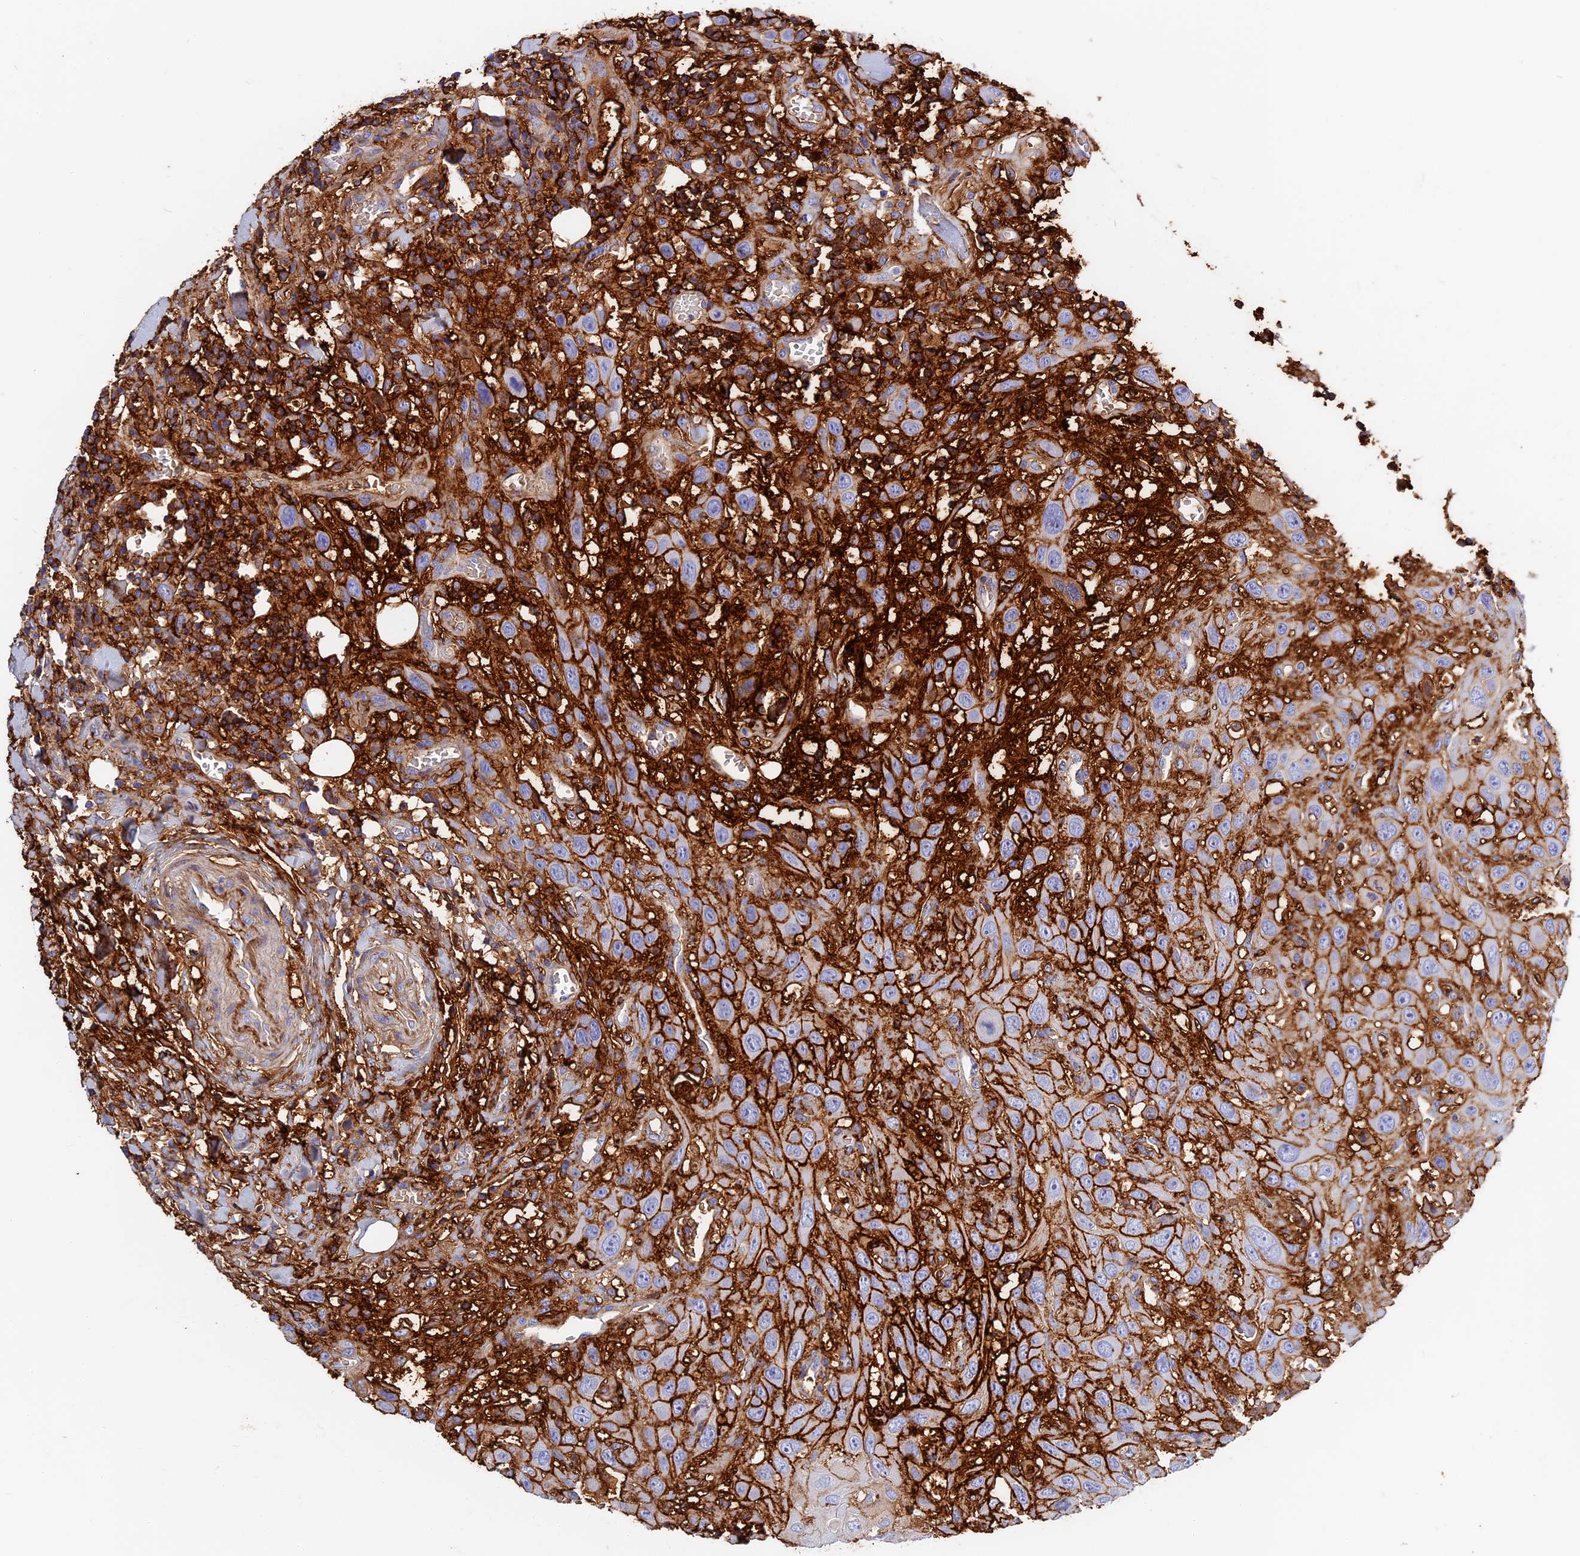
{"staining": {"intensity": "moderate", "quantity": ">75%", "location": "cytoplasmic/membranous"}, "tissue": "head and neck cancer", "cell_type": "Tumor cells", "image_type": "cancer", "snomed": [{"axis": "morphology", "description": "Squamous cell carcinoma, NOS"}, {"axis": "topography", "description": "Head-Neck"}], "caption": "Tumor cells exhibit medium levels of moderate cytoplasmic/membranous positivity in approximately >75% of cells in squamous cell carcinoma (head and neck).", "gene": "ITIH1", "patient": {"sex": "male", "age": 81}}